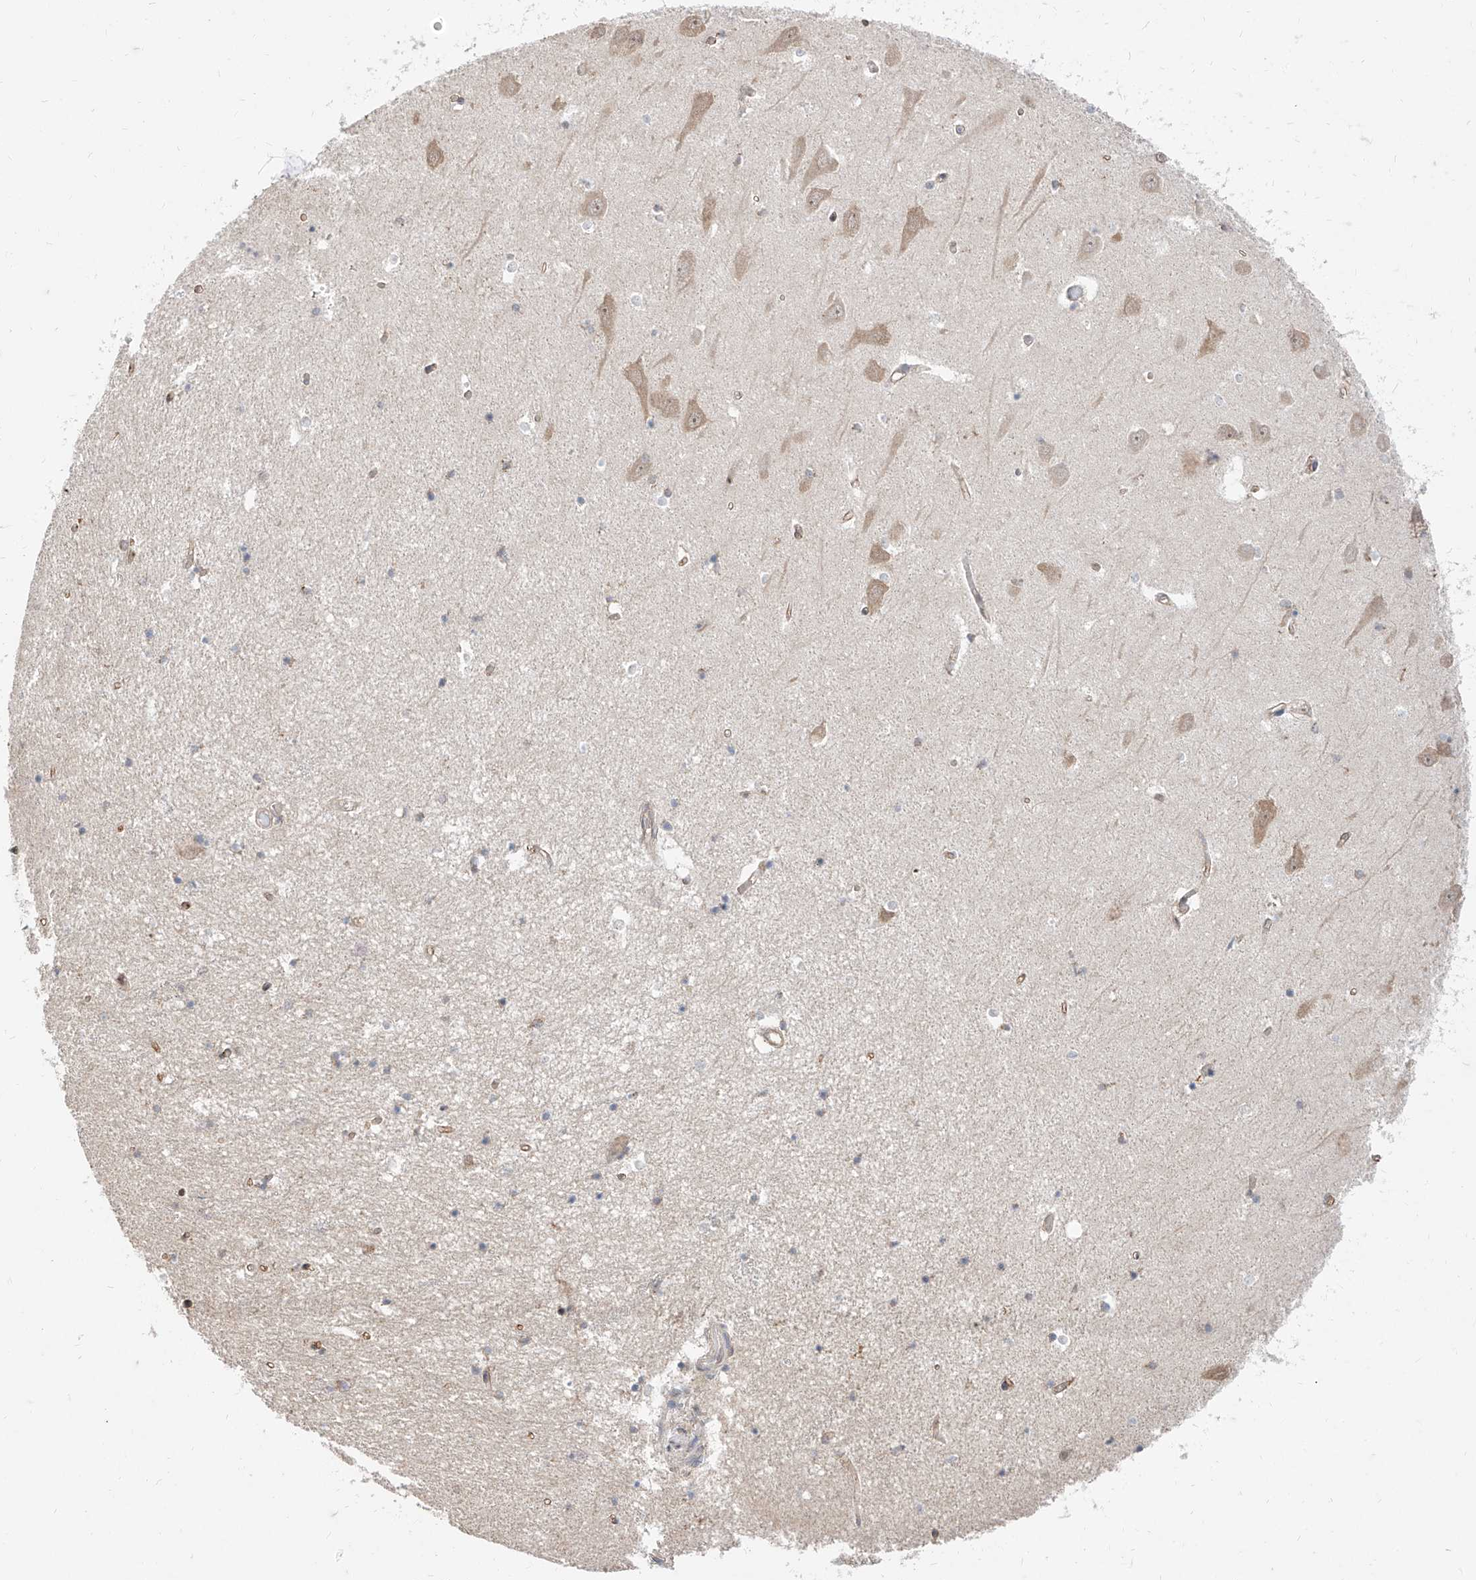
{"staining": {"intensity": "weak", "quantity": "<25%", "location": "nuclear"}, "tissue": "hippocampus", "cell_type": "Glial cells", "image_type": "normal", "snomed": [{"axis": "morphology", "description": "Normal tissue, NOS"}, {"axis": "topography", "description": "Hippocampus"}], "caption": "This is a image of immunohistochemistry (IHC) staining of unremarkable hippocampus, which shows no expression in glial cells. Nuclei are stained in blue.", "gene": "C8orf82", "patient": {"sex": "male", "age": 70}}